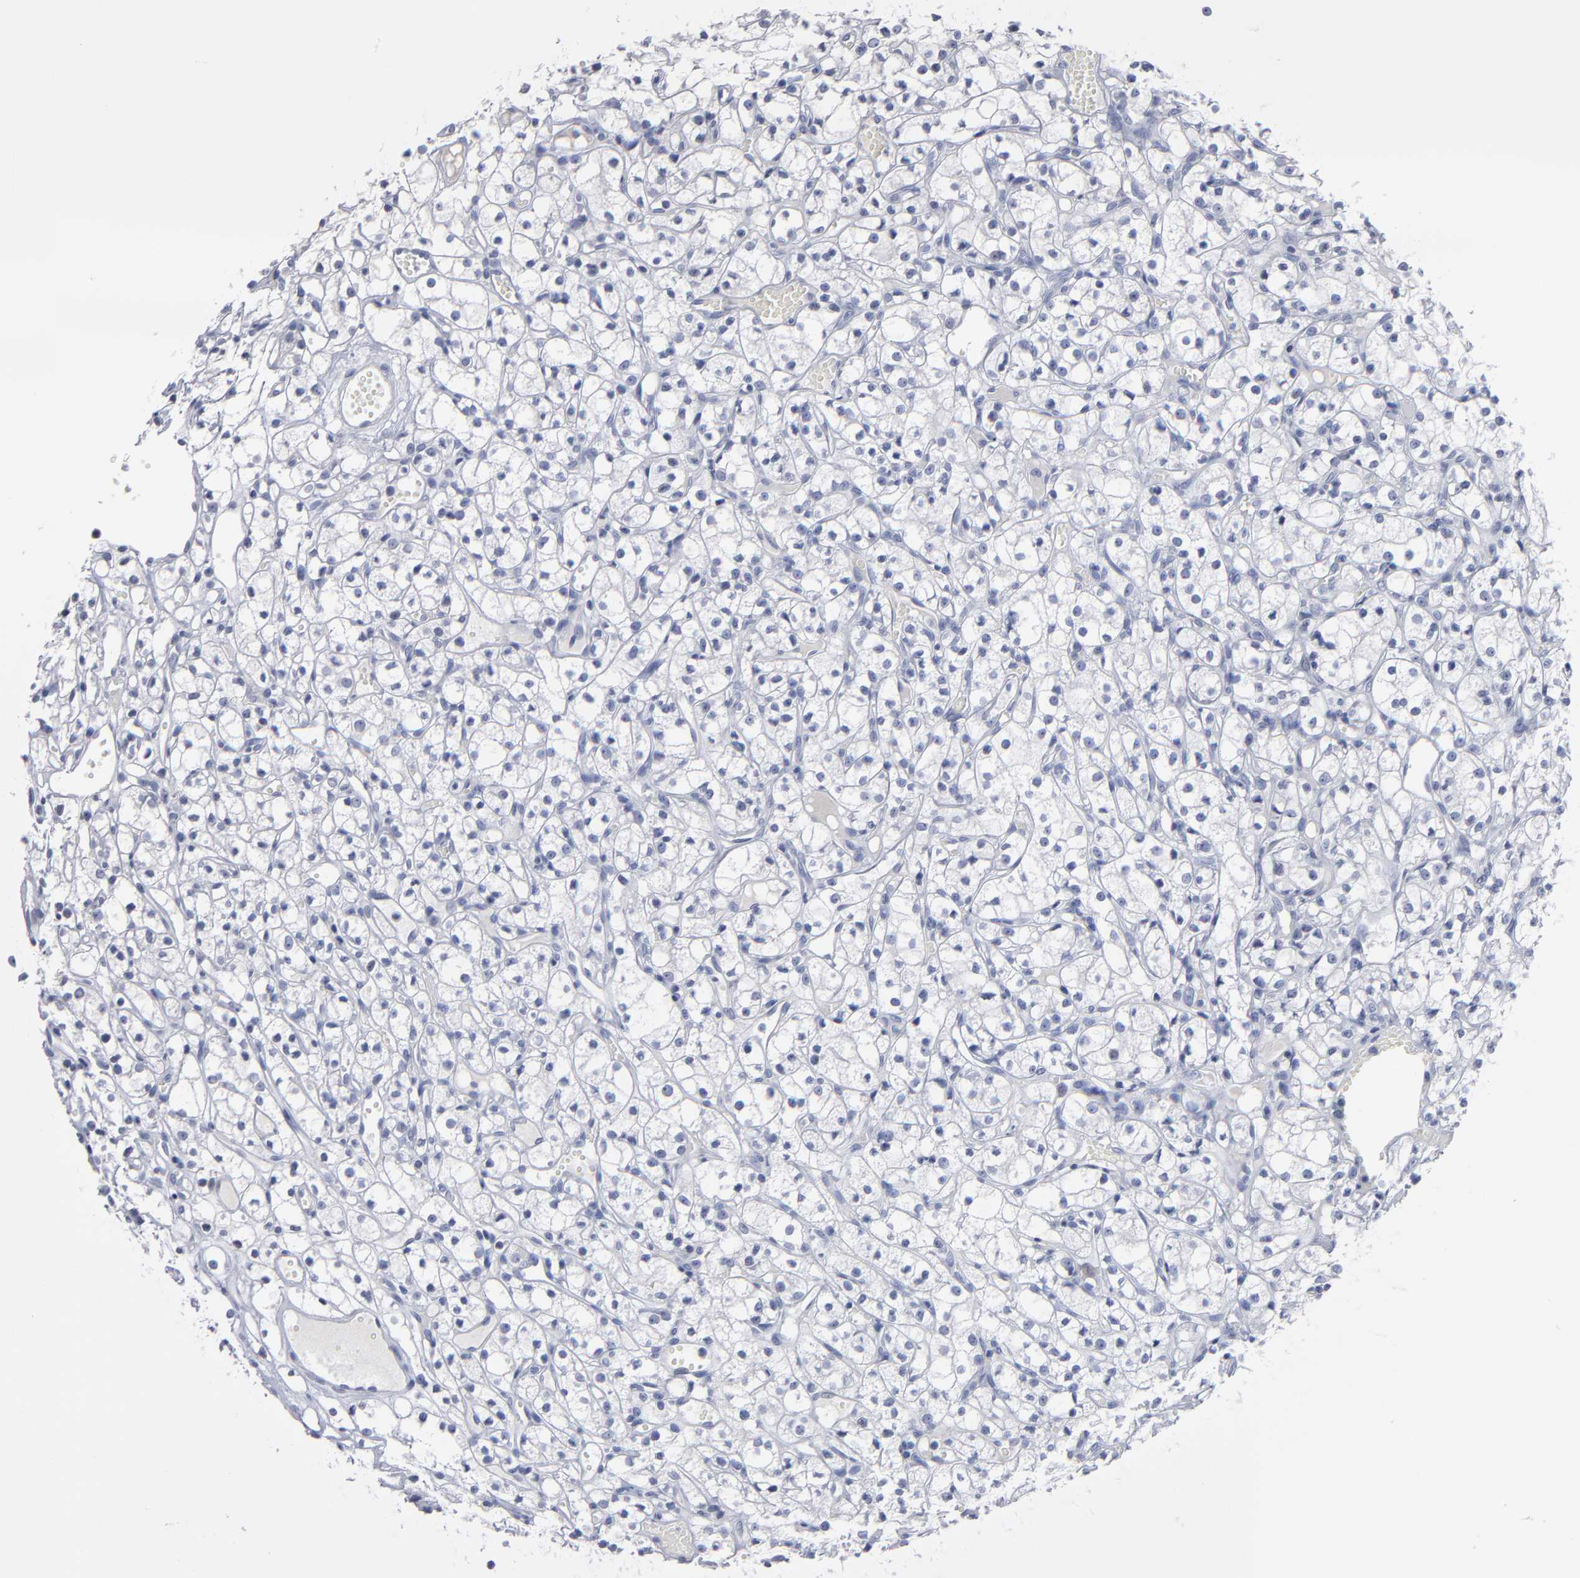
{"staining": {"intensity": "negative", "quantity": "none", "location": "none"}, "tissue": "renal cancer", "cell_type": "Tumor cells", "image_type": "cancer", "snomed": [{"axis": "morphology", "description": "Adenocarcinoma, NOS"}, {"axis": "topography", "description": "Kidney"}], "caption": "Renal cancer (adenocarcinoma) stained for a protein using IHC demonstrates no expression tumor cells.", "gene": "RPH3A", "patient": {"sex": "male", "age": 61}}